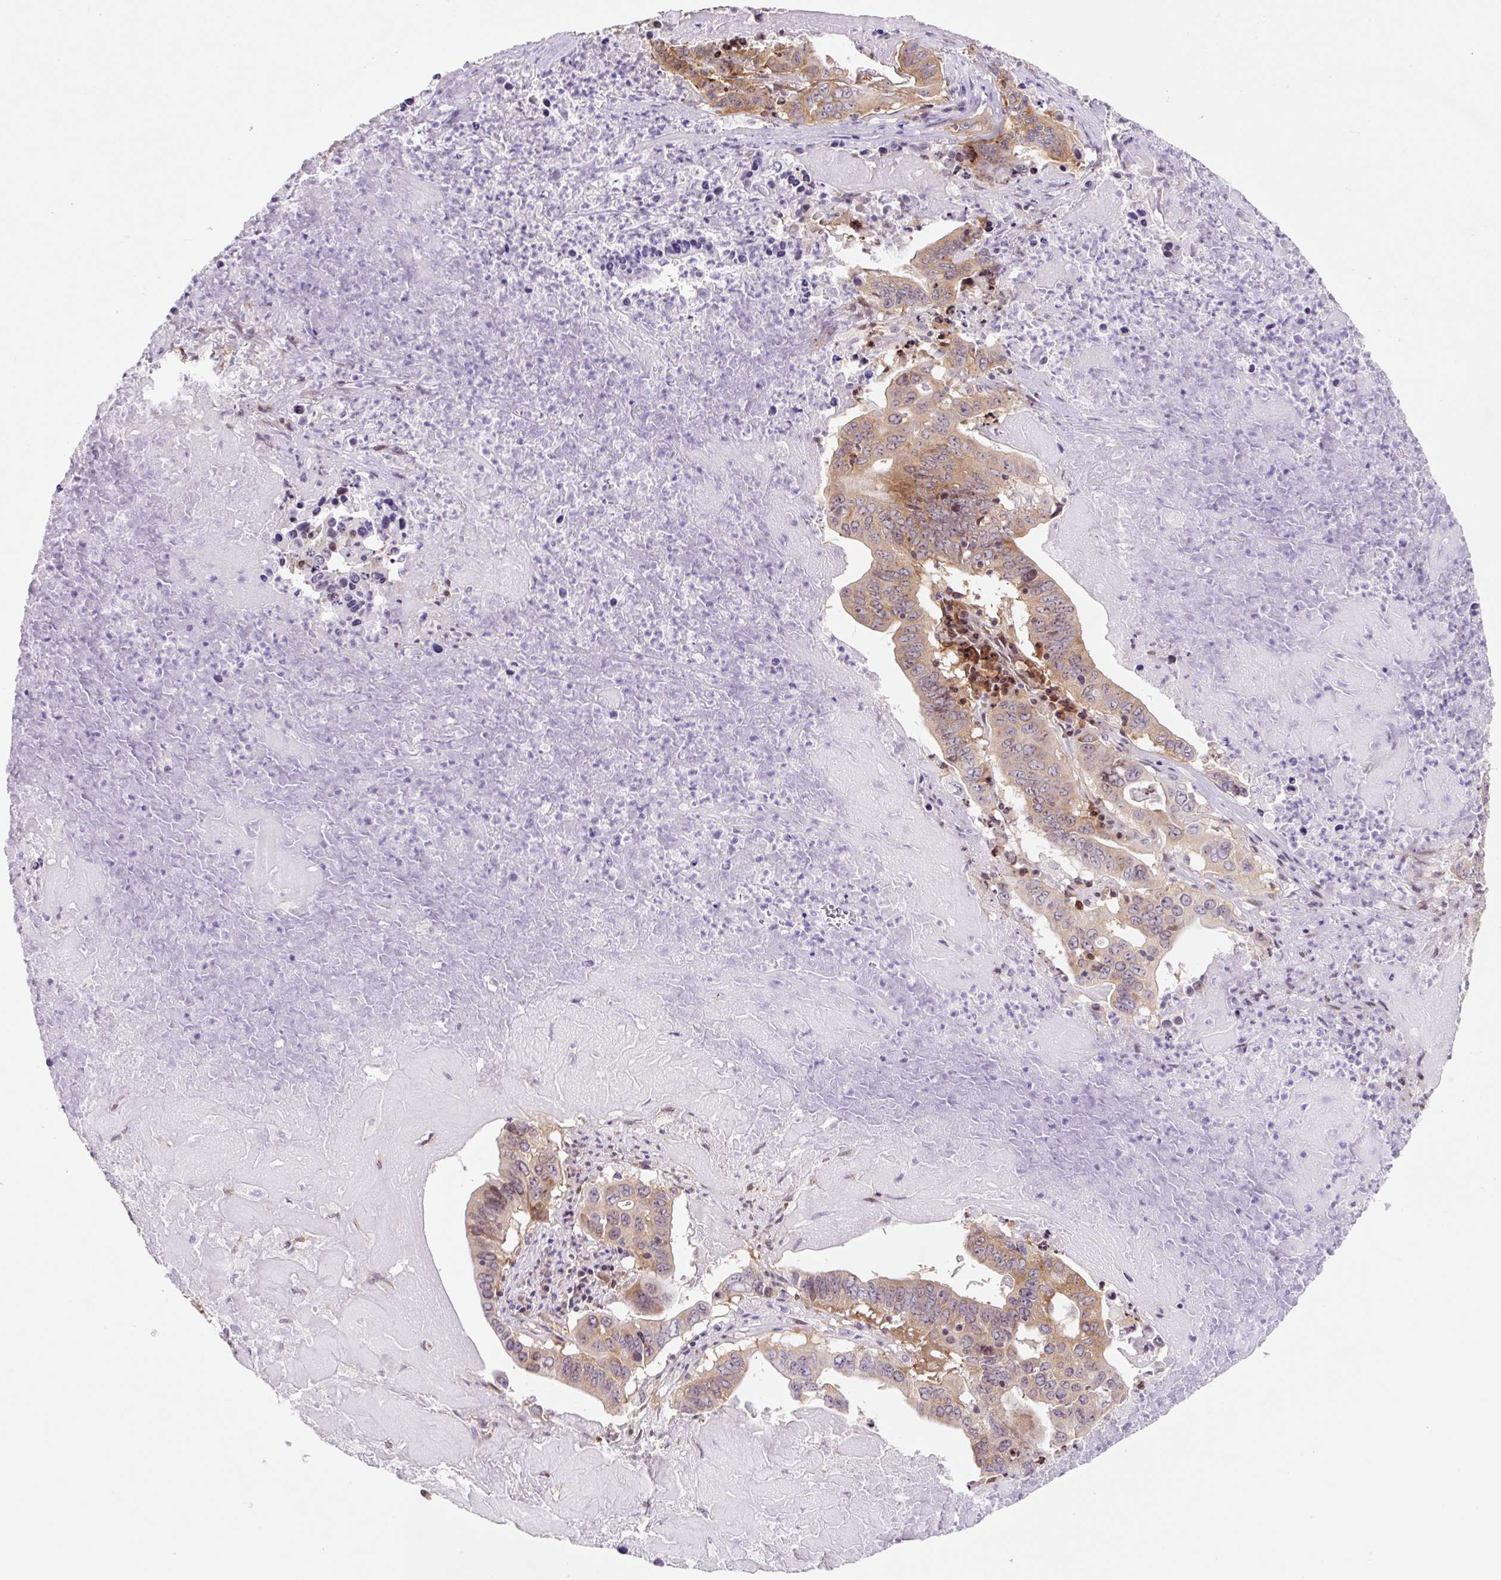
{"staining": {"intensity": "moderate", "quantity": ">75%", "location": "cytoplasmic/membranous"}, "tissue": "lung cancer", "cell_type": "Tumor cells", "image_type": "cancer", "snomed": [{"axis": "morphology", "description": "Adenocarcinoma, NOS"}, {"axis": "topography", "description": "Lung"}], "caption": "This image demonstrates immunohistochemistry (IHC) staining of human lung cancer, with medium moderate cytoplasmic/membranous expression in about >75% of tumor cells.", "gene": "RPL41", "patient": {"sex": "female", "age": 60}}